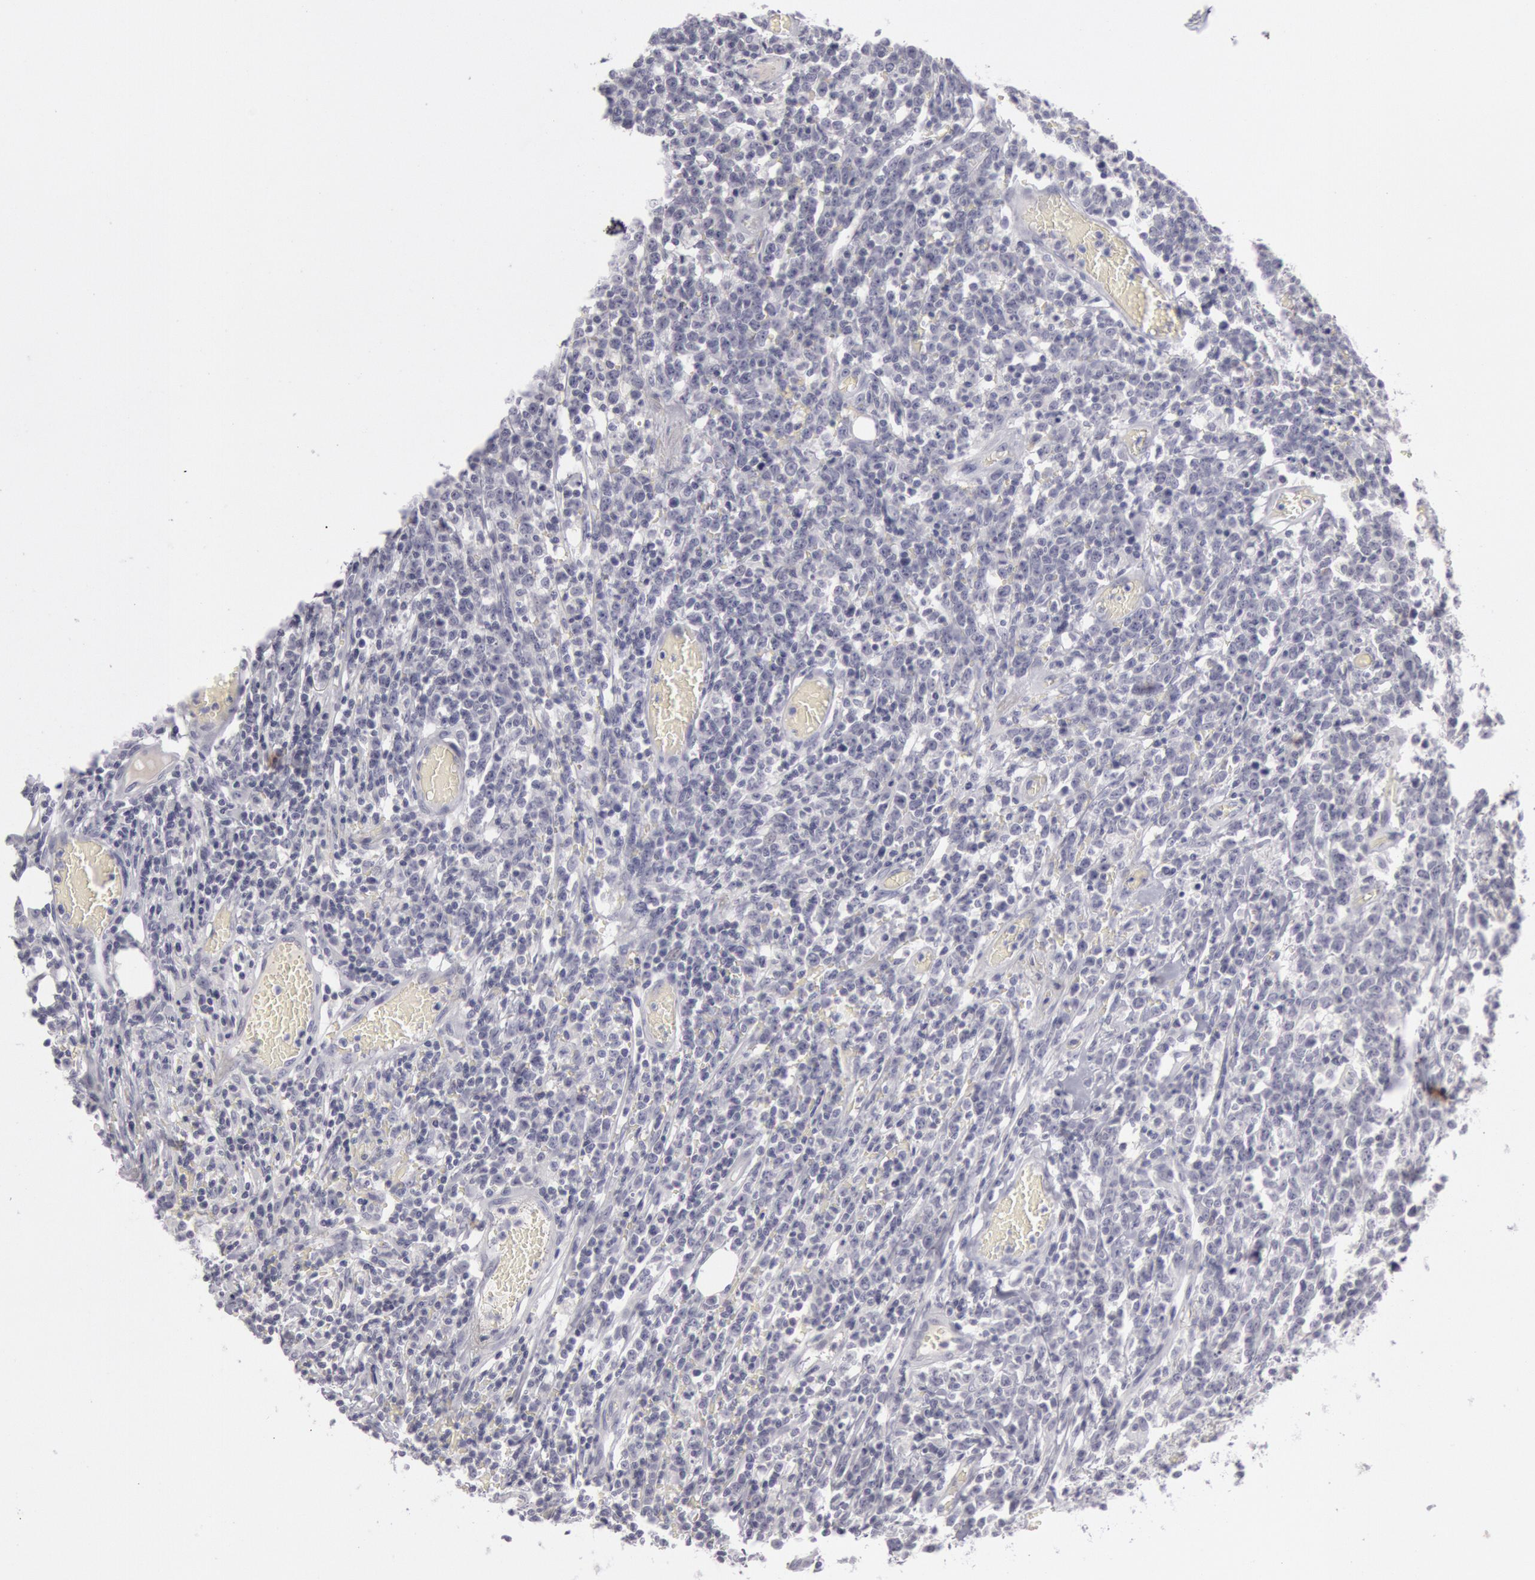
{"staining": {"intensity": "negative", "quantity": "none", "location": "none"}, "tissue": "lymphoma", "cell_type": "Tumor cells", "image_type": "cancer", "snomed": [{"axis": "morphology", "description": "Malignant lymphoma, non-Hodgkin's type, High grade"}, {"axis": "topography", "description": "Colon"}], "caption": "Immunohistochemistry (IHC) photomicrograph of lymphoma stained for a protein (brown), which reveals no positivity in tumor cells.", "gene": "KRT16", "patient": {"sex": "male", "age": 82}}